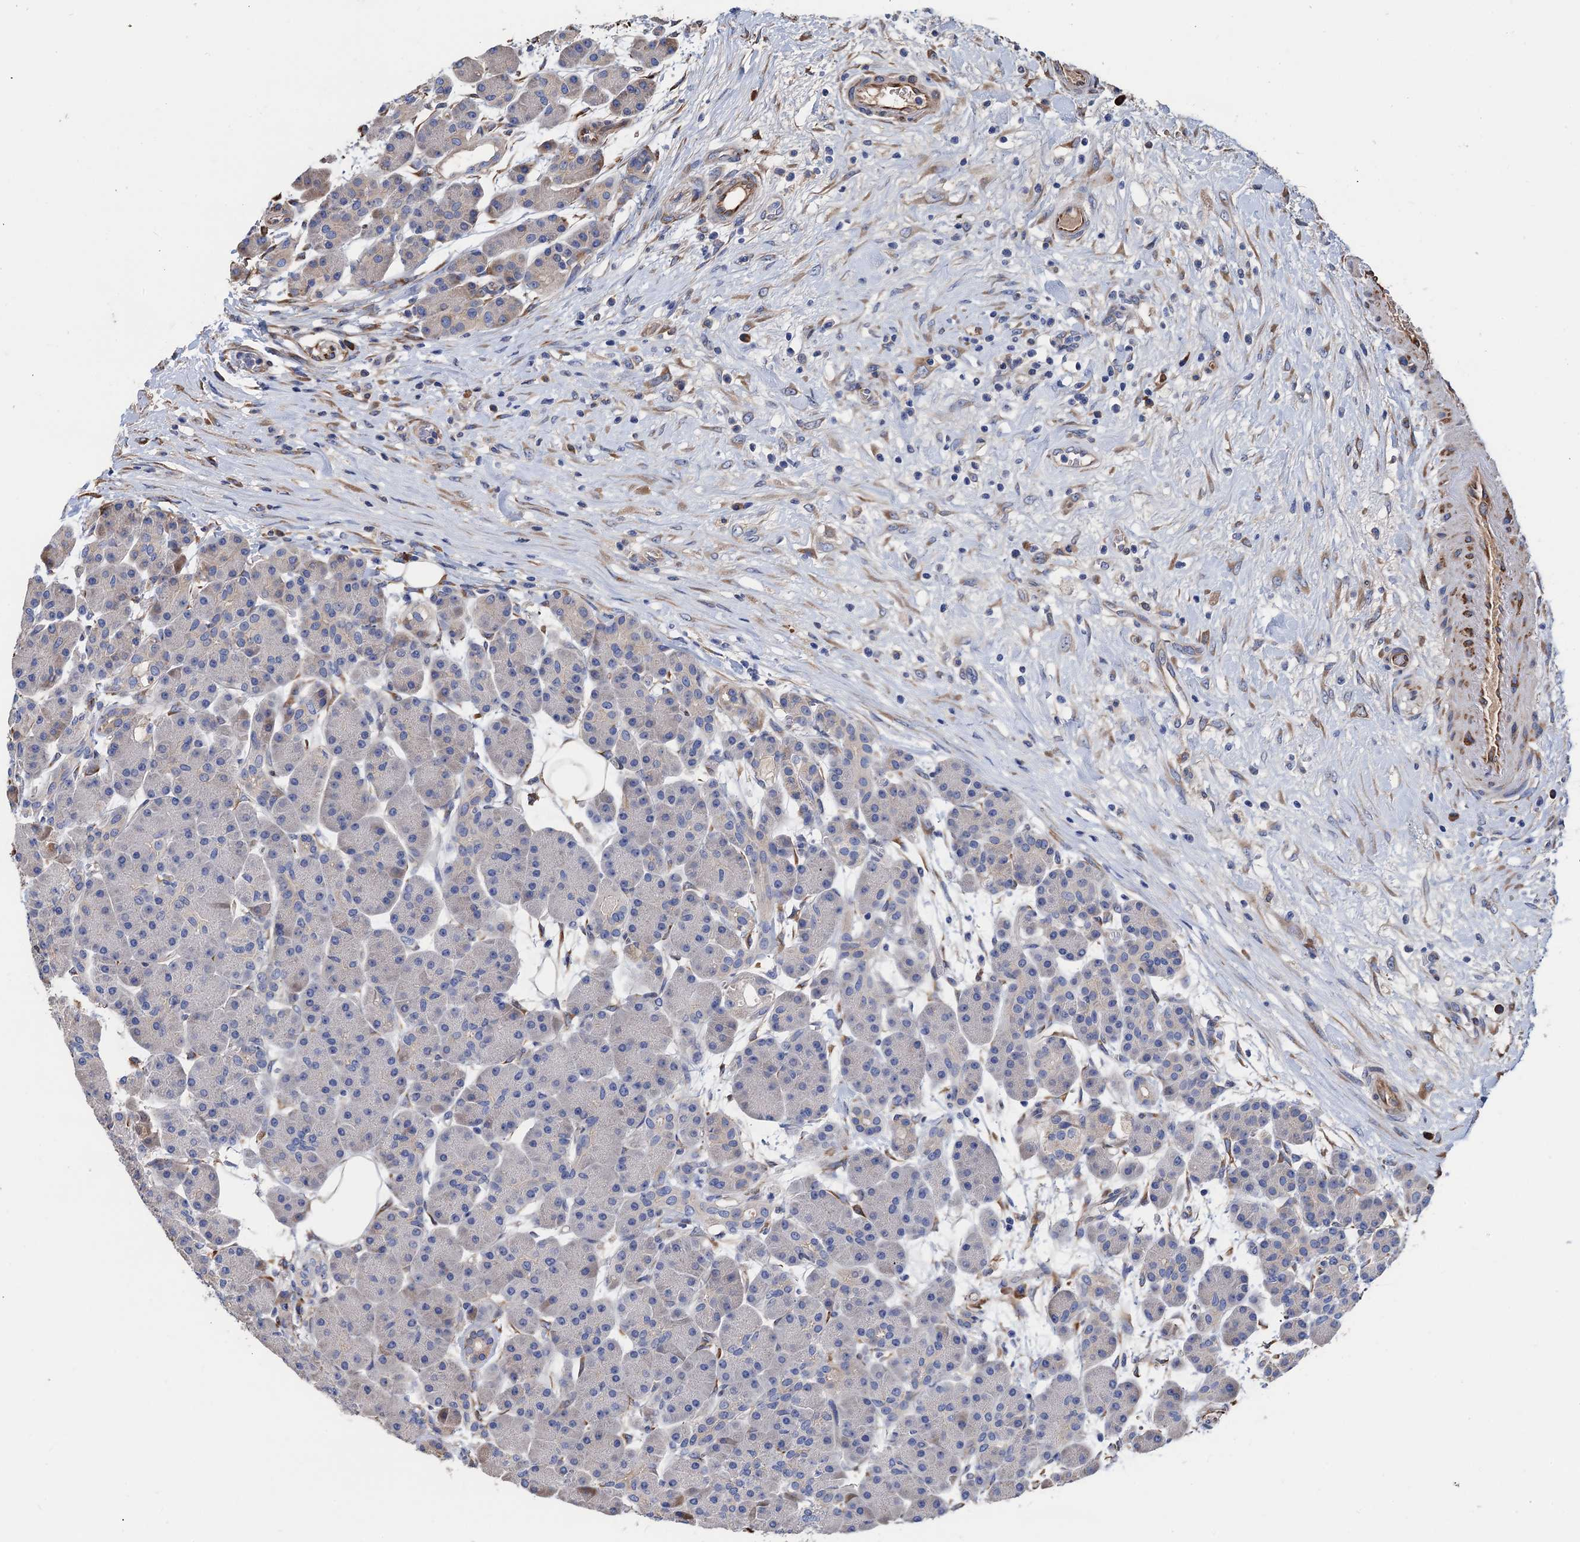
{"staining": {"intensity": "negative", "quantity": "none", "location": "none"}, "tissue": "pancreas", "cell_type": "Exocrine glandular cells", "image_type": "normal", "snomed": [{"axis": "morphology", "description": "Normal tissue, NOS"}, {"axis": "topography", "description": "Pancreas"}], "caption": "This is a micrograph of IHC staining of benign pancreas, which shows no positivity in exocrine glandular cells.", "gene": "CNNM1", "patient": {"sex": "male", "age": 63}}